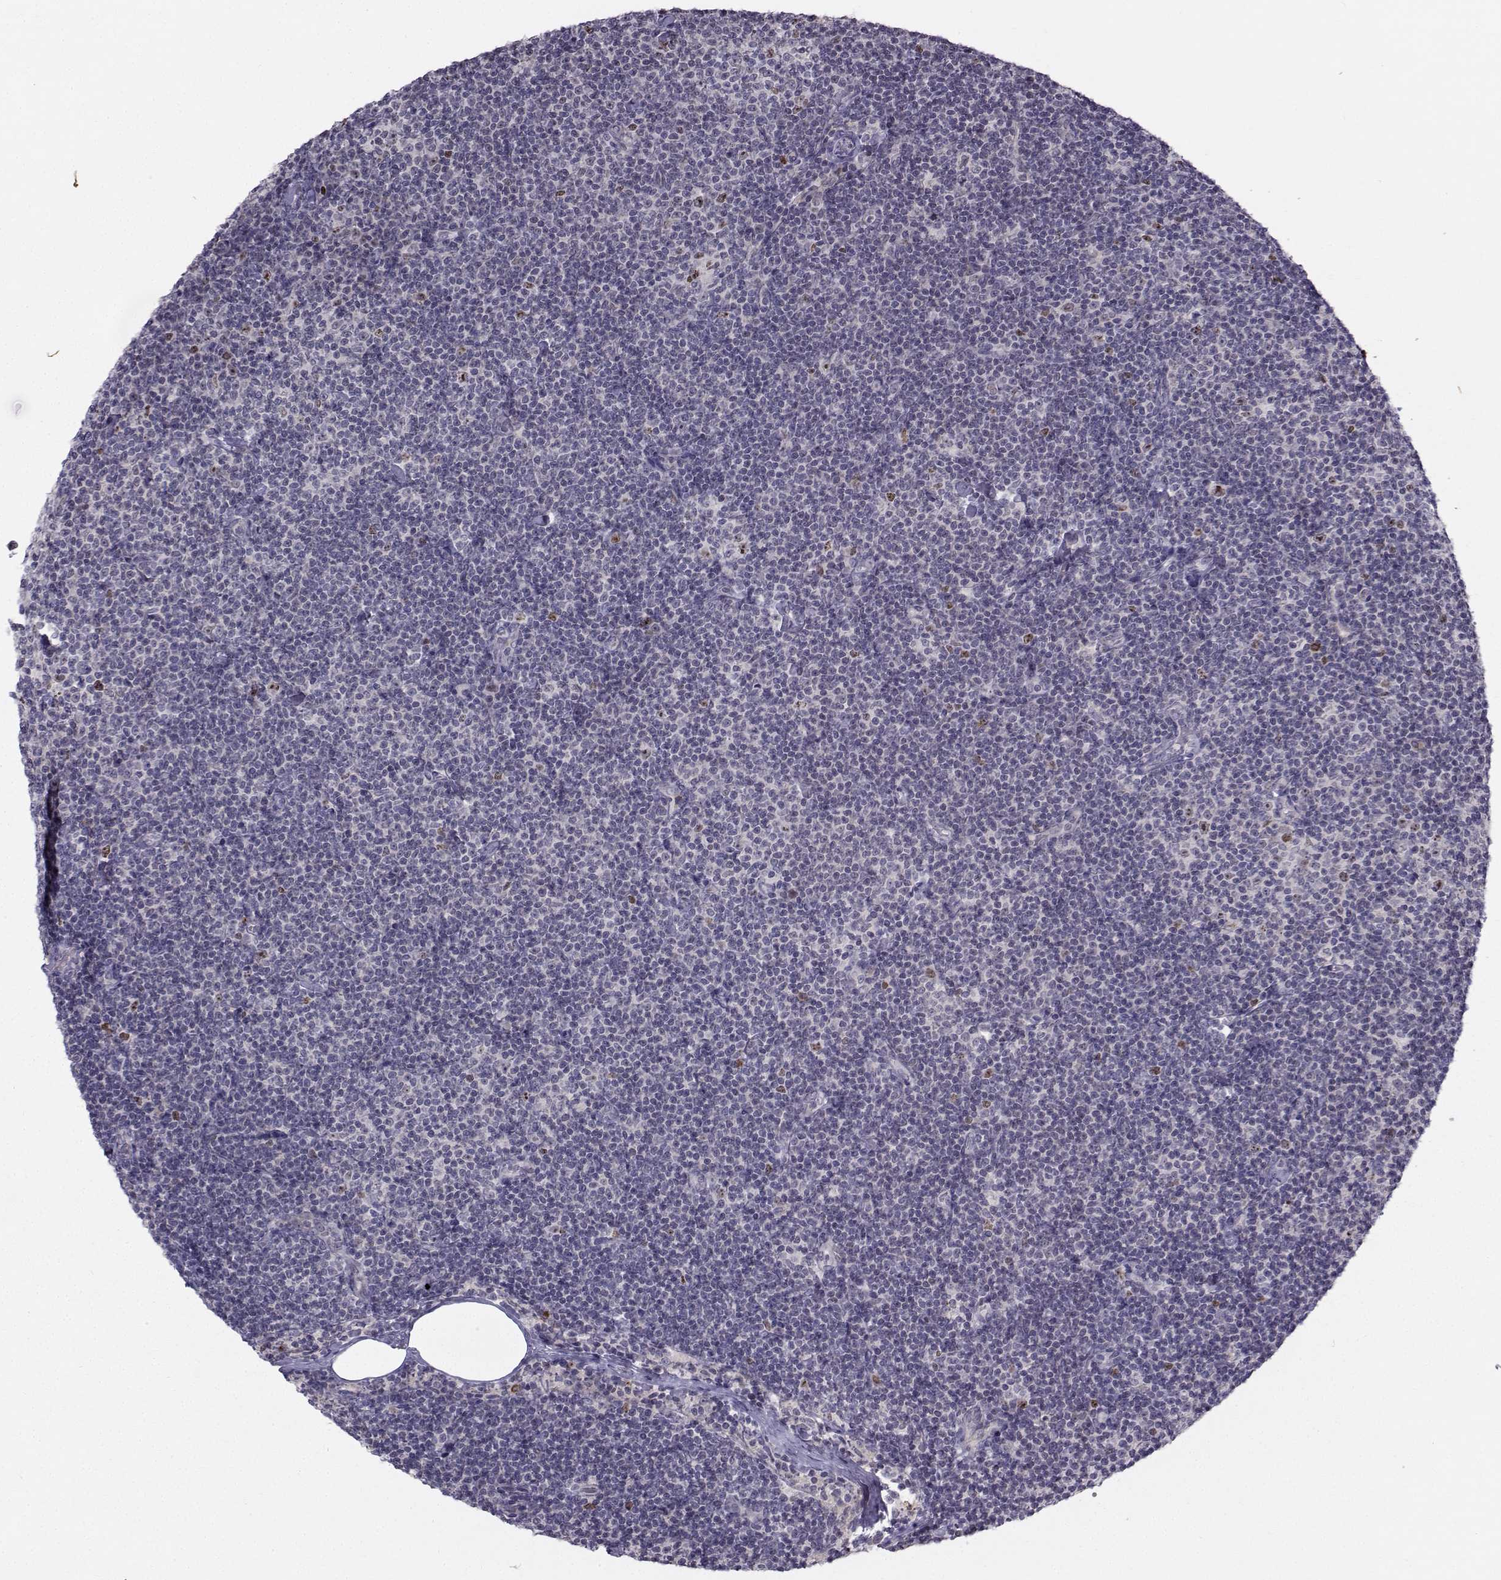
{"staining": {"intensity": "negative", "quantity": "none", "location": "none"}, "tissue": "lymphoma", "cell_type": "Tumor cells", "image_type": "cancer", "snomed": [{"axis": "morphology", "description": "Malignant lymphoma, non-Hodgkin's type, Low grade"}, {"axis": "topography", "description": "Lymph node"}], "caption": "A histopathology image of human lymphoma is negative for staining in tumor cells.", "gene": "LRP8", "patient": {"sex": "male", "age": 81}}